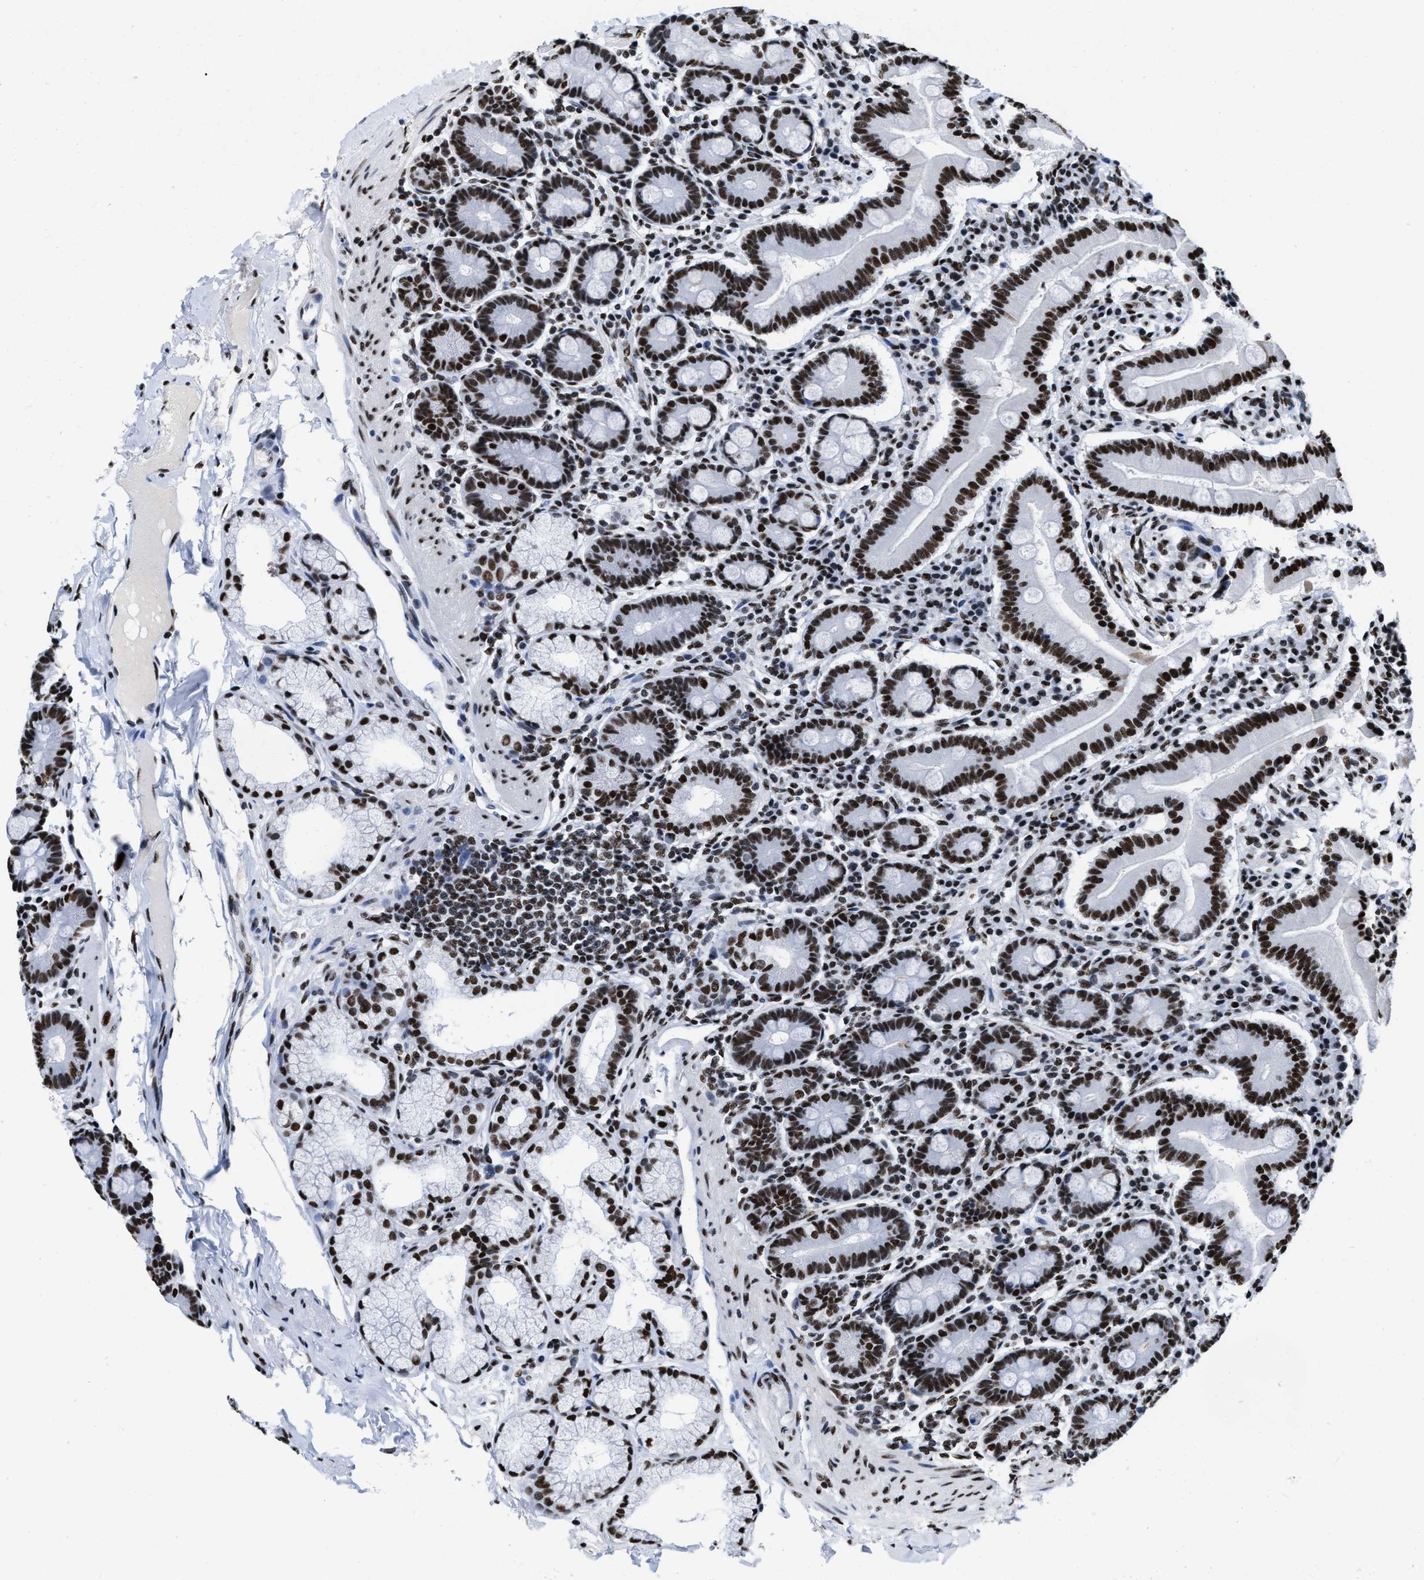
{"staining": {"intensity": "strong", "quantity": ">75%", "location": "nuclear"}, "tissue": "duodenum", "cell_type": "Glandular cells", "image_type": "normal", "snomed": [{"axis": "morphology", "description": "Normal tissue, NOS"}, {"axis": "topography", "description": "Duodenum"}], "caption": "Immunohistochemistry (IHC) (DAB (3,3'-diaminobenzidine)) staining of normal duodenum demonstrates strong nuclear protein staining in approximately >75% of glandular cells.", "gene": "SMARCC2", "patient": {"sex": "male", "age": 50}}